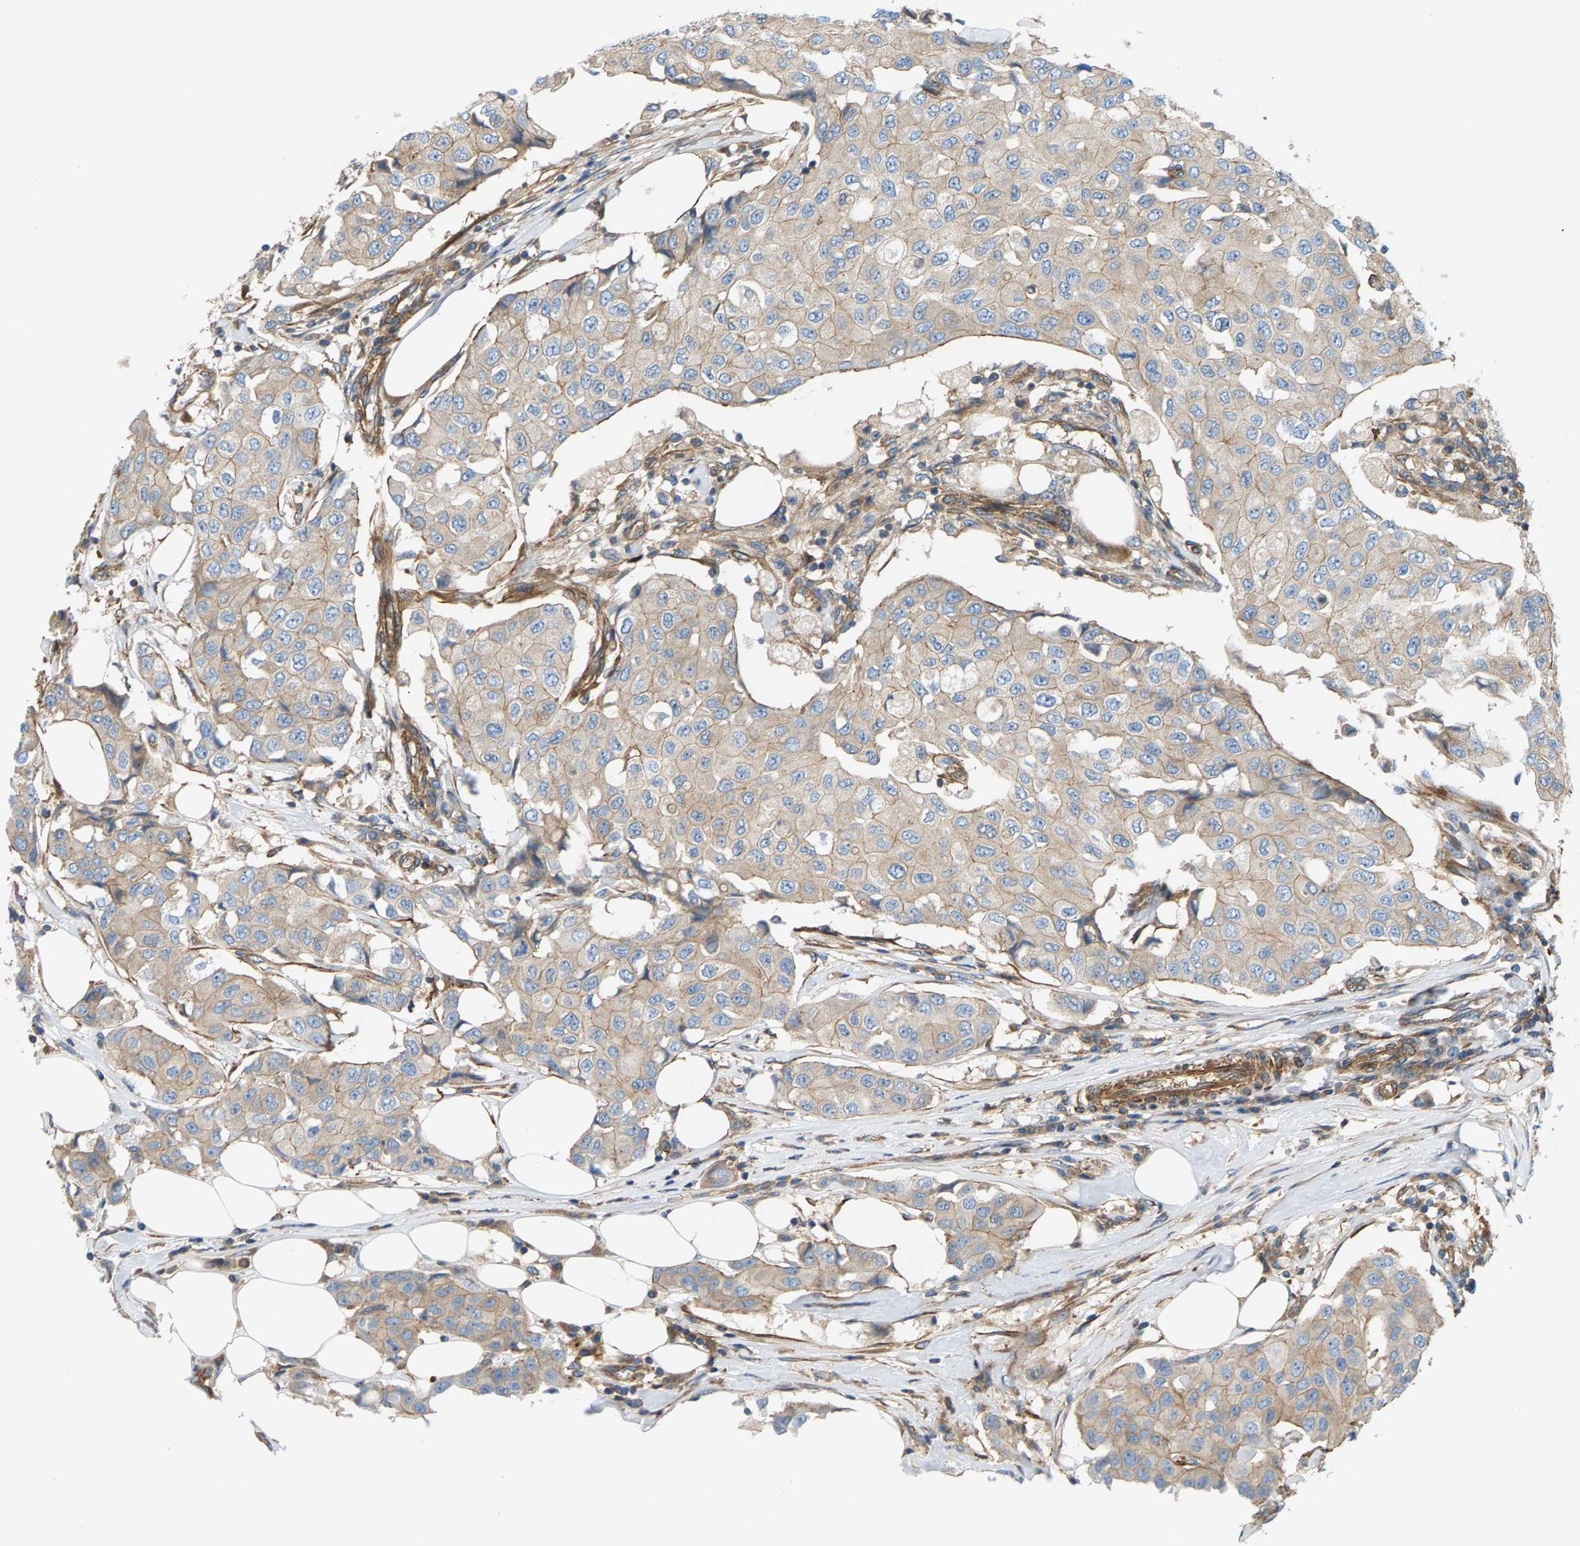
{"staining": {"intensity": "weak", "quantity": "25%-75%", "location": "cytoplasmic/membranous"}, "tissue": "breast cancer", "cell_type": "Tumor cells", "image_type": "cancer", "snomed": [{"axis": "morphology", "description": "Duct carcinoma"}, {"axis": "topography", "description": "Breast"}], "caption": "Intraductal carcinoma (breast) stained with DAB (3,3'-diaminobenzidine) immunohistochemistry (IHC) reveals low levels of weak cytoplasmic/membranous staining in about 25%-75% of tumor cells.", "gene": "PDCL", "patient": {"sex": "female", "age": 80}}